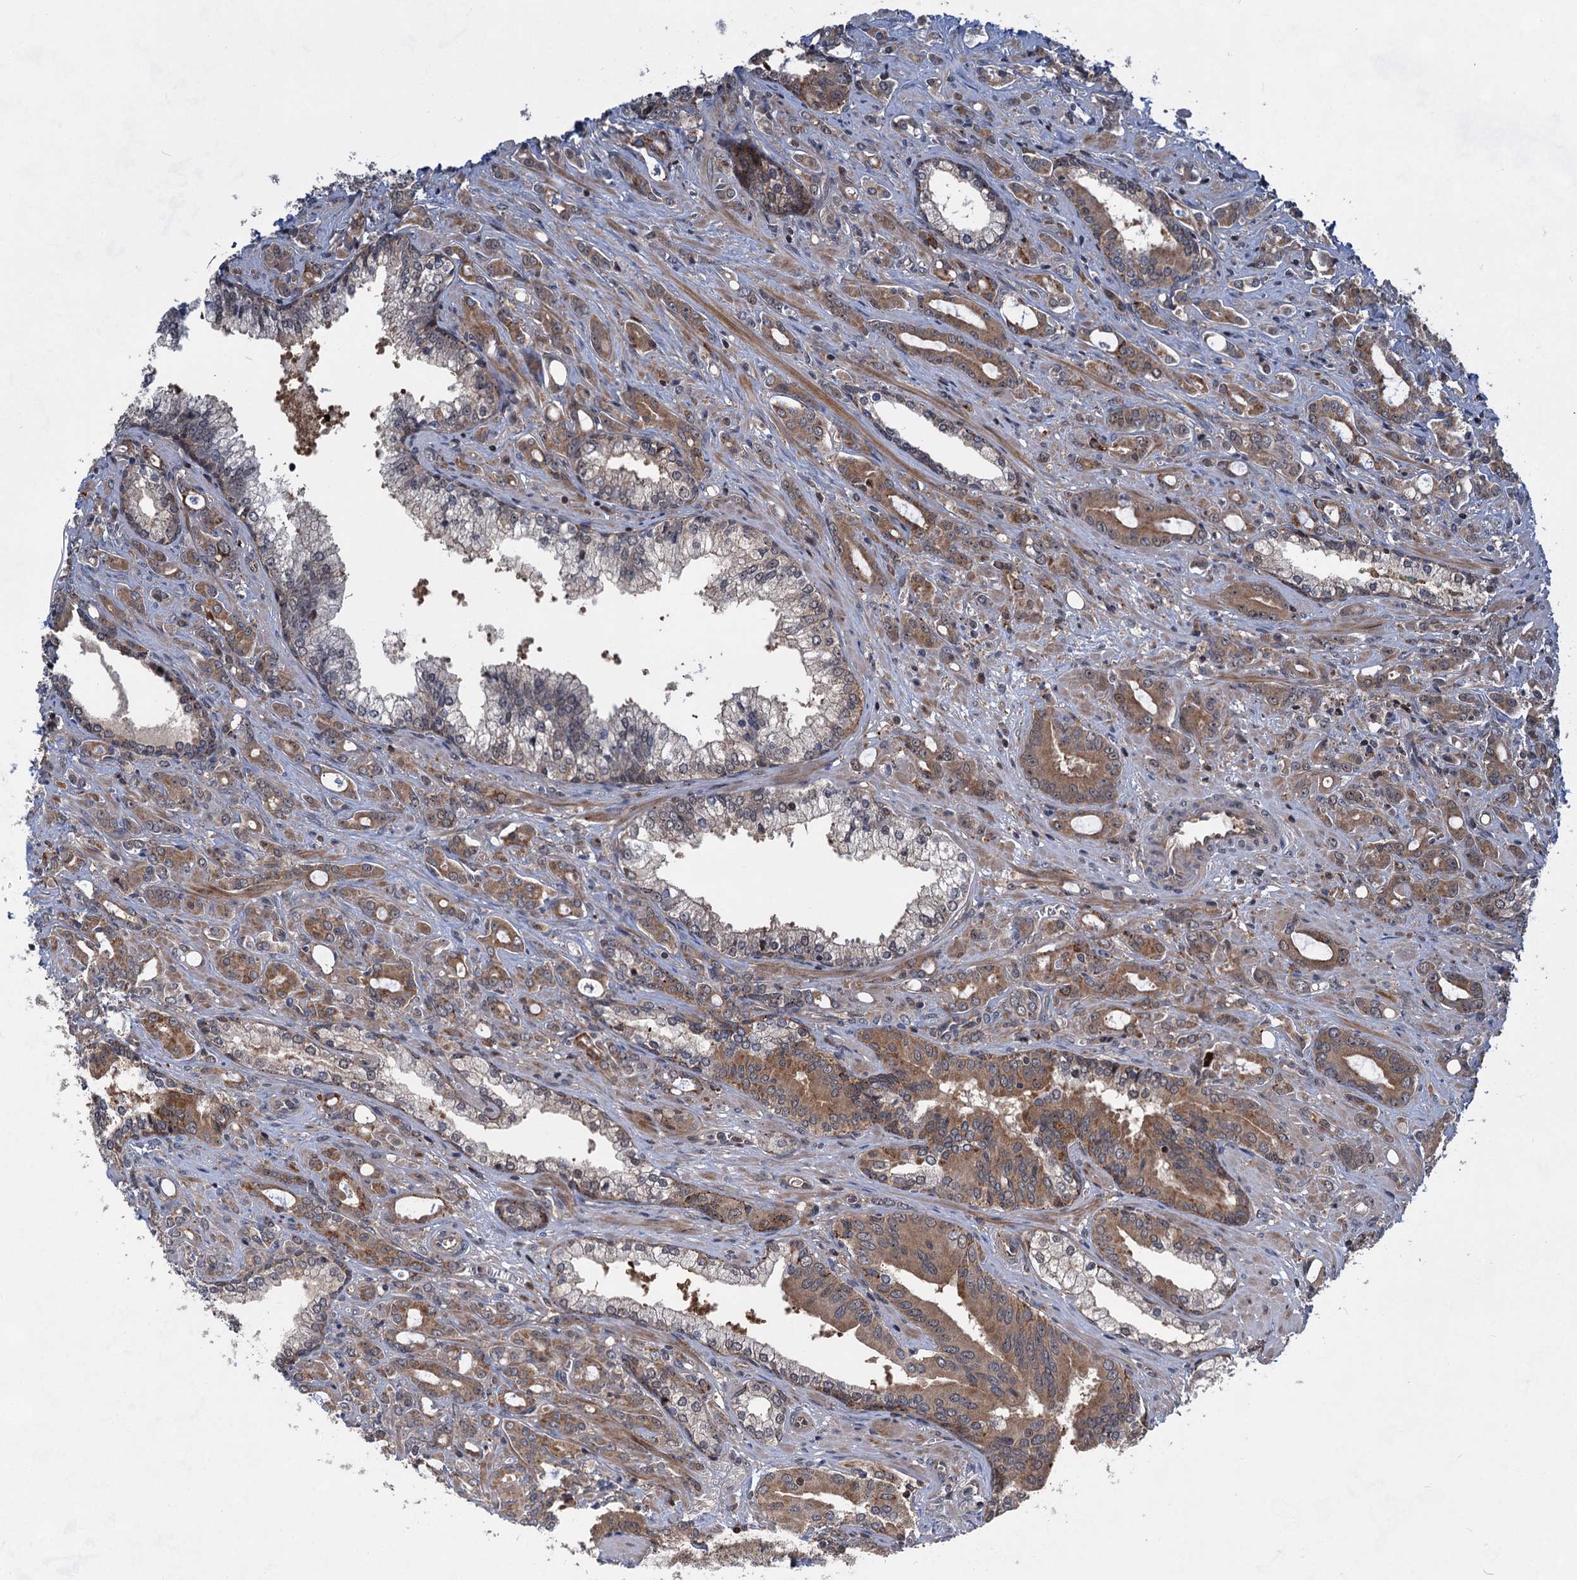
{"staining": {"intensity": "moderate", "quantity": ">75%", "location": "cytoplasmic/membranous"}, "tissue": "prostate cancer", "cell_type": "Tumor cells", "image_type": "cancer", "snomed": [{"axis": "morphology", "description": "Adenocarcinoma, High grade"}, {"axis": "topography", "description": "Prostate"}], "caption": "IHC (DAB) staining of human high-grade adenocarcinoma (prostate) shows moderate cytoplasmic/membranous protein staining in approximately >75% of tumor cells.", "gene": "GPBP1", "patient": {"sex": "male", "age": 72}}